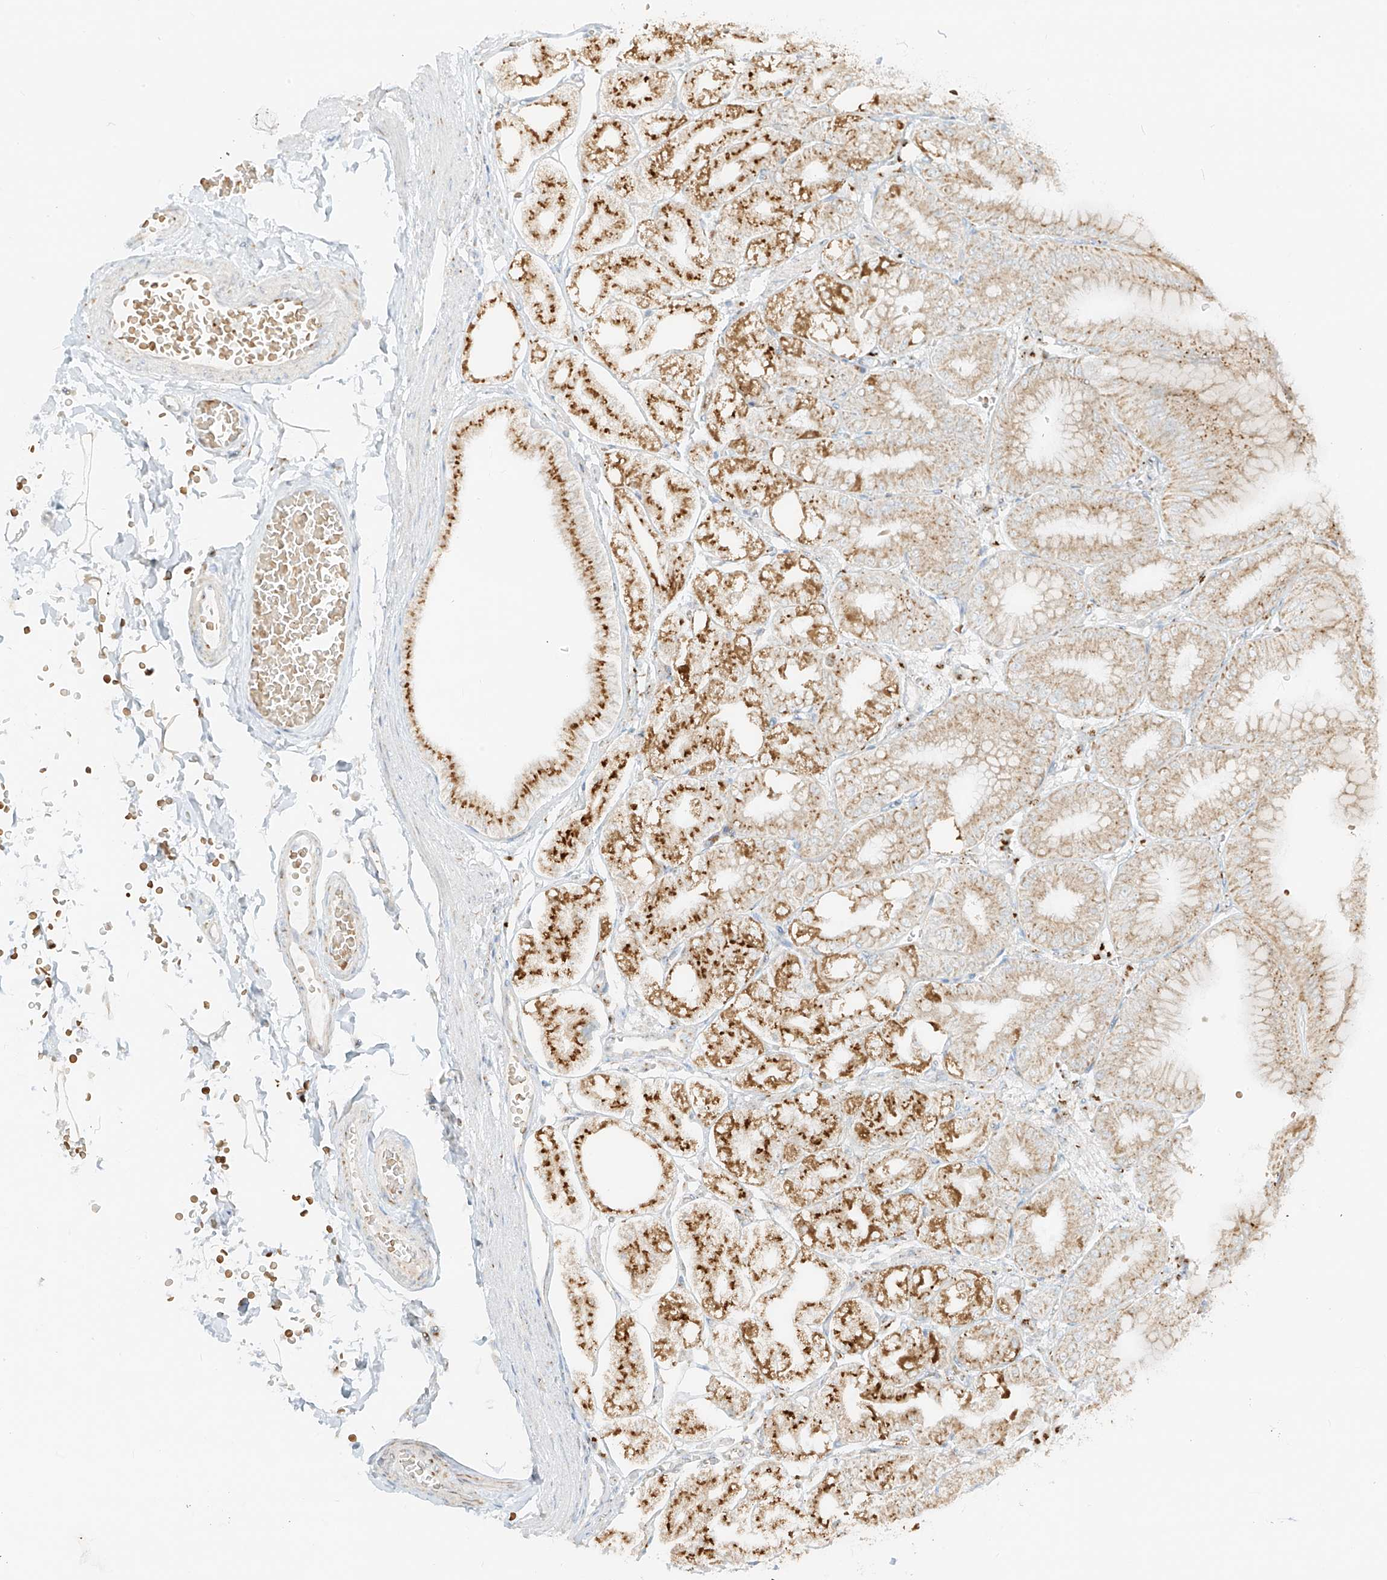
{"staining": {"intensity": "strong", "quantity": ">75%", "location": "cytoplasmic/membranous"}, "tissue": "stomach", "cell_type": "Glandular cells", "image_type": "normal", "snomed": [{"axis": "morphology", "description": "Normal tissue, NOS"}, {"axis": "topography", "description": "Stomach, lower"}], "caption": "Stomach stained with DAB (3,3'-diaminobenzidine) IHC shows high levels of strong cytoplasmic/membranous expression in about >75% of glandular cells.", "gene": "TMEM87B", "patient": {"sex": "male", "age": 71}}